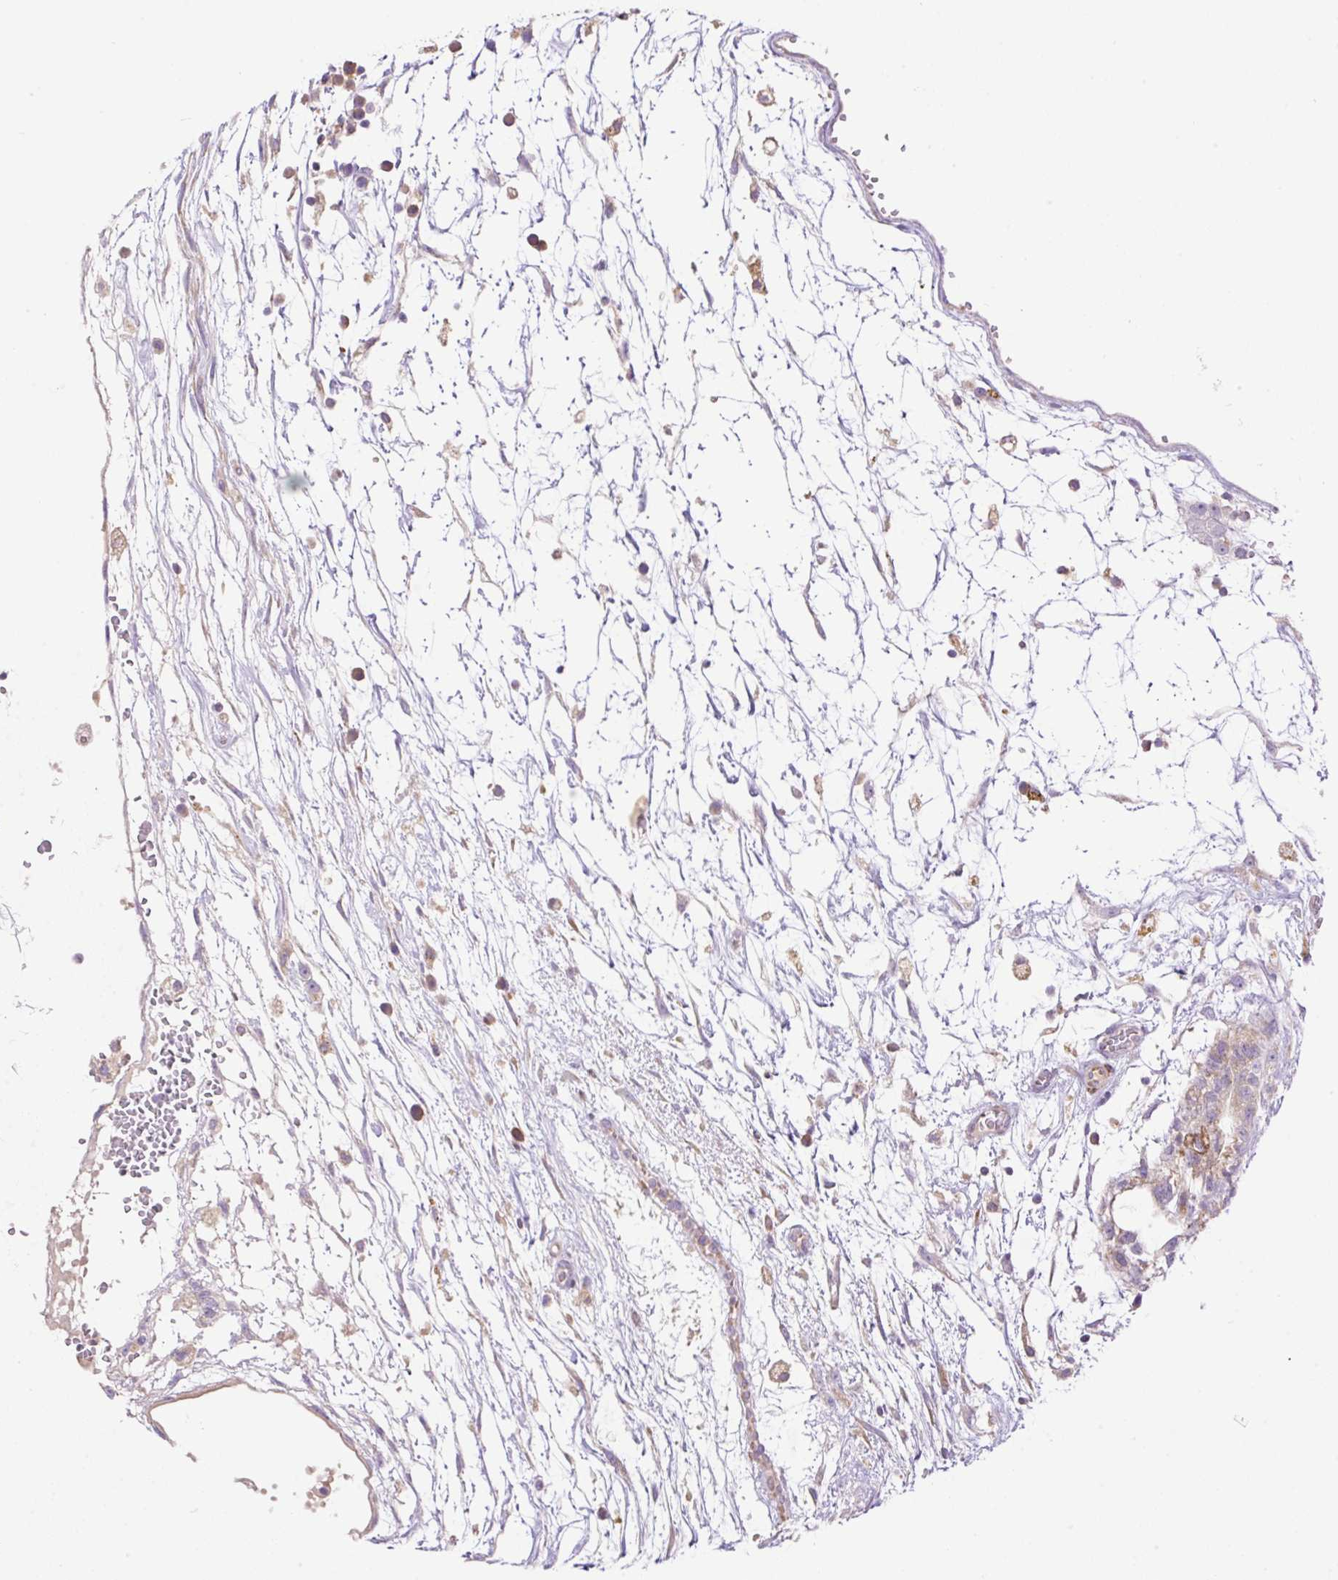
{"staining": {"intensity": "weak", "quantity": ">75%", "location": "cytoplasmic/membranous"}, "tissue": "testis cancer", "cell_type": "Tumor cells", "image_type": "cancer", "snomed": [{"axis": "morphology", "description": "Carcinoma, Embryonal, NOS"}, {"axis": "topography", "description": "Testis"}], "caption": "The image demonstrates a brown stain indicating the presence of a protein in the cytoplasmic/membranous of tumor cells in testis cancer (embryonal carcinoma).", "gene": "POFUT1", "patient": {"sex": "male", "age": 32}}